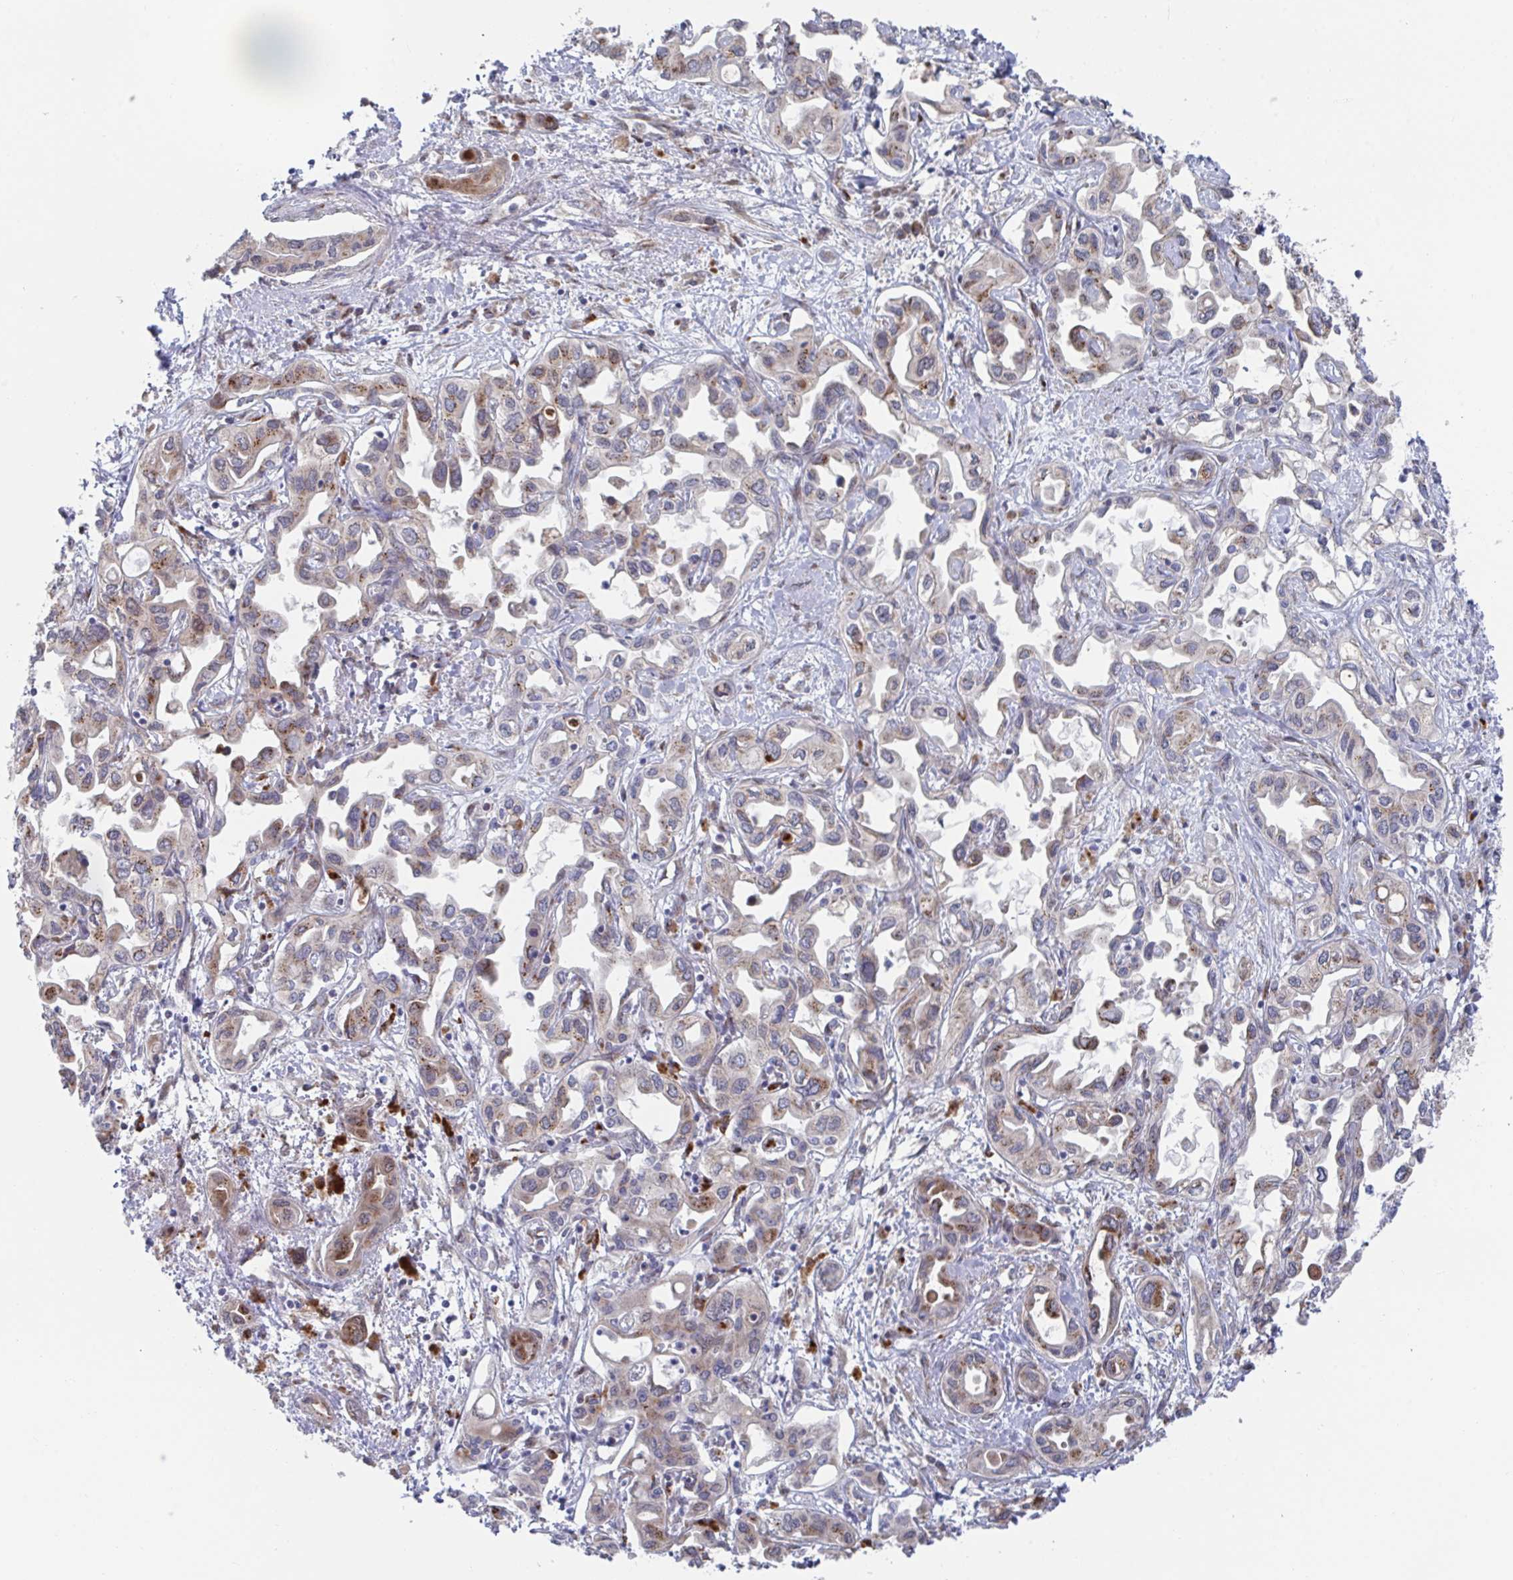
{"staining": {"intensity": "moderate", "quantity": "25%-75%", "location": "cytoplasmic/membranous"}, "tissue": "liver cancer", "cell_type": "Tumor cells", "image_type": "cancer", "snomed": [{"axis": "morphology", "description": "Cholangiocarcinoma"}, {"axis": "topography", "description": "Liver"}], "caption": "Immunohistochemical staining of human cholangiocarcinoma (liver) demonstrates medium levels of moderate cytoplasmic/membranous positivity in approximately 25%-75% of tumor cells. Using DAB (brown) and hematoxylin (blue) stains, captured at high magnification using brightfield microscopy.", "gene": "FJX1", "patient": {"sex": "female", "age": 64}}